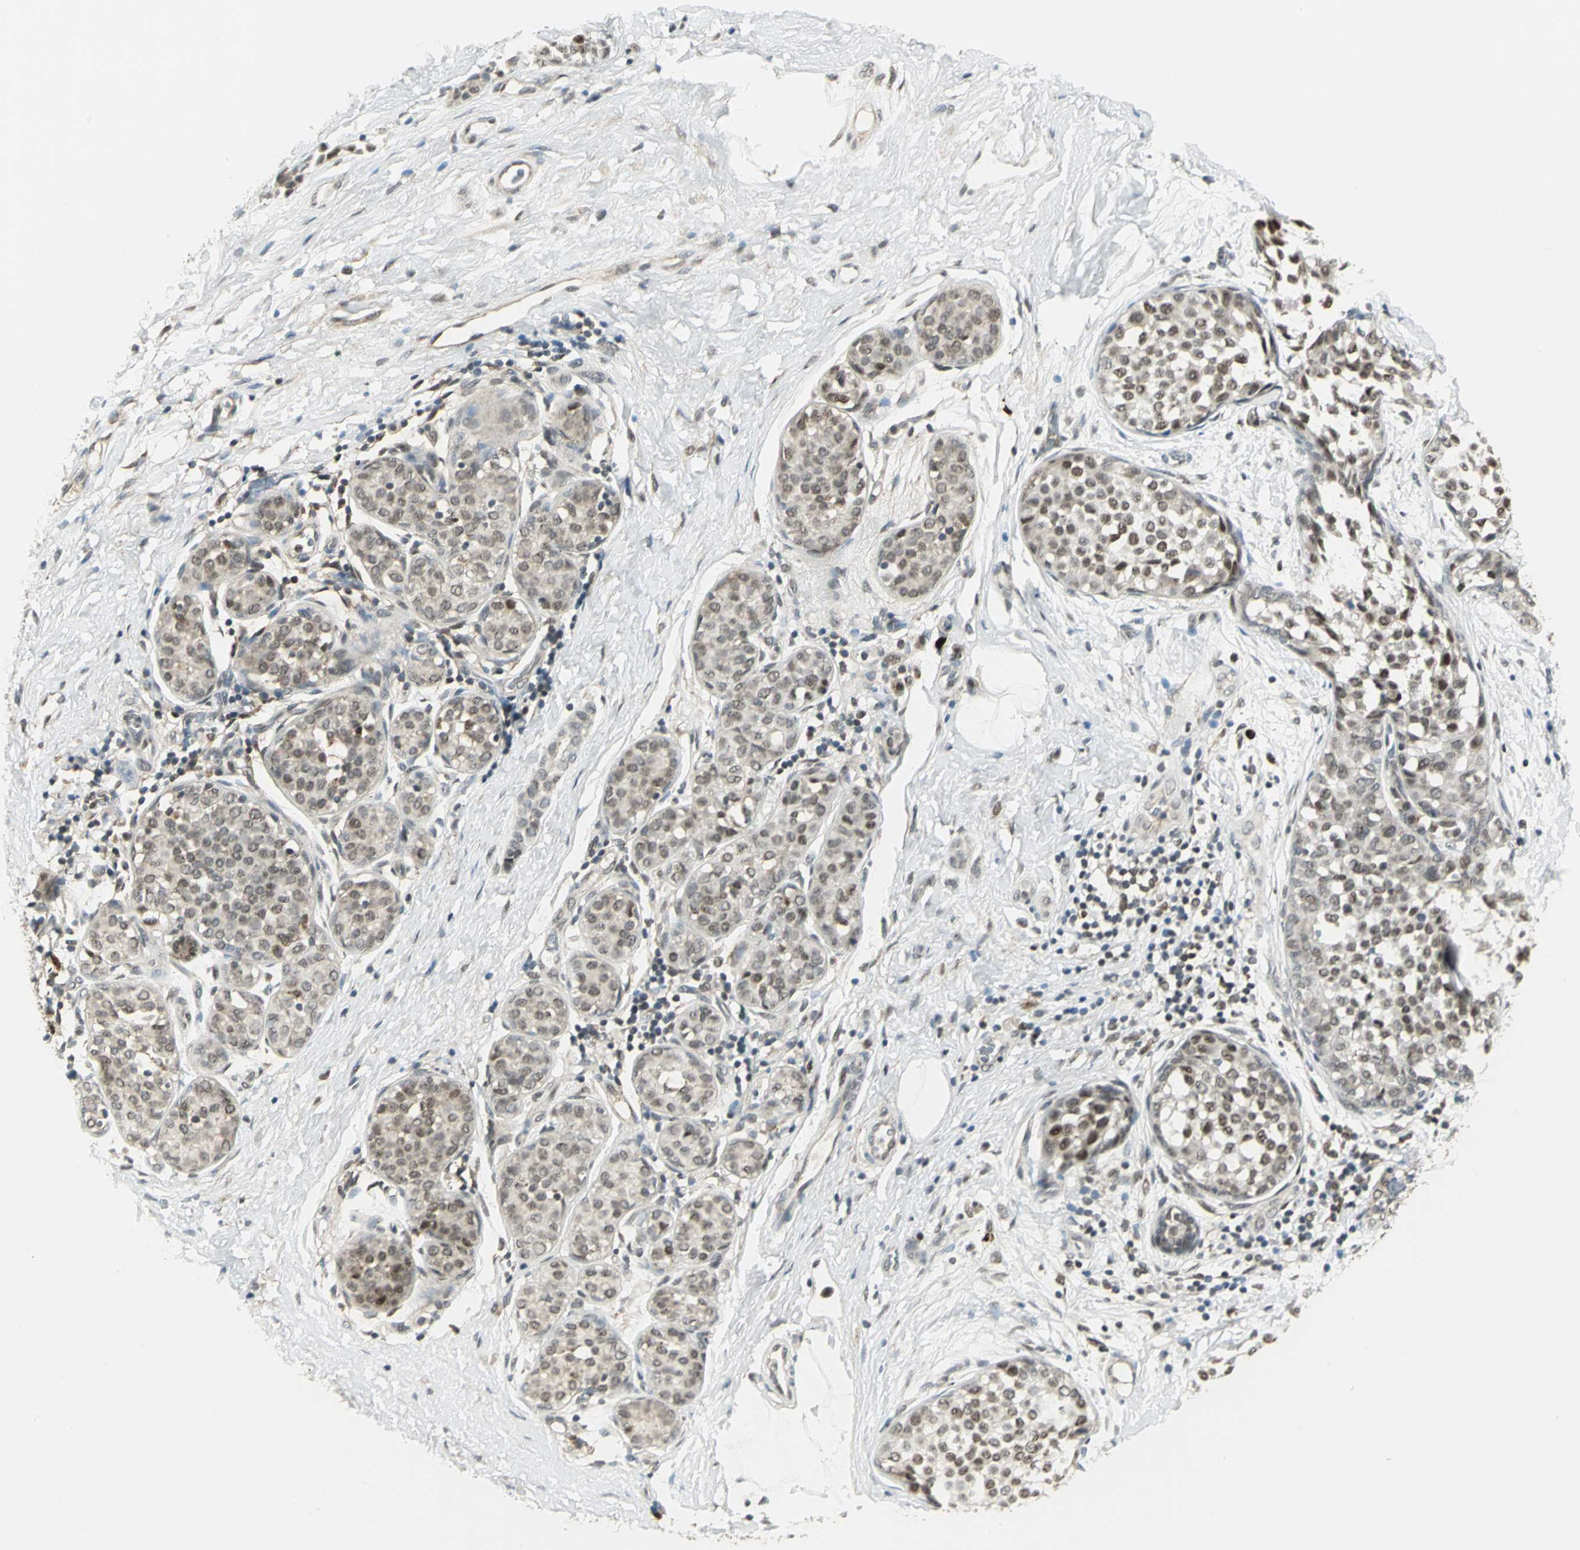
{"staining": {"intensity": "weak", "quantity": "25%-75%", "location": "cytoplasmic/membranous,nuclear"}, "tissue": "breast cancer", "cell_type": "Tumor cells", "image_type": "cancer", "snomed": [{"axis": "morphology", "description": "Lobular carcinoma, in situ"}, {"axis": "morphology", "description": "Lobular carcinoma"}, {"axis": "topography", "description": "Breast"}], "caption": "DAB immunohistochemical staining of breast cancer (lobular carcinoma) shows weak cytoplasmic/membranous and nuclear protein expression in approximately 25%-75% of tumor cells. The staining is performed using DAB brown chromogen to label protein expression. The nuclei are counter-stained blue using hematoxylin.", "gene": "RAD17", "patient": {"sex": "female", "age": 41}}